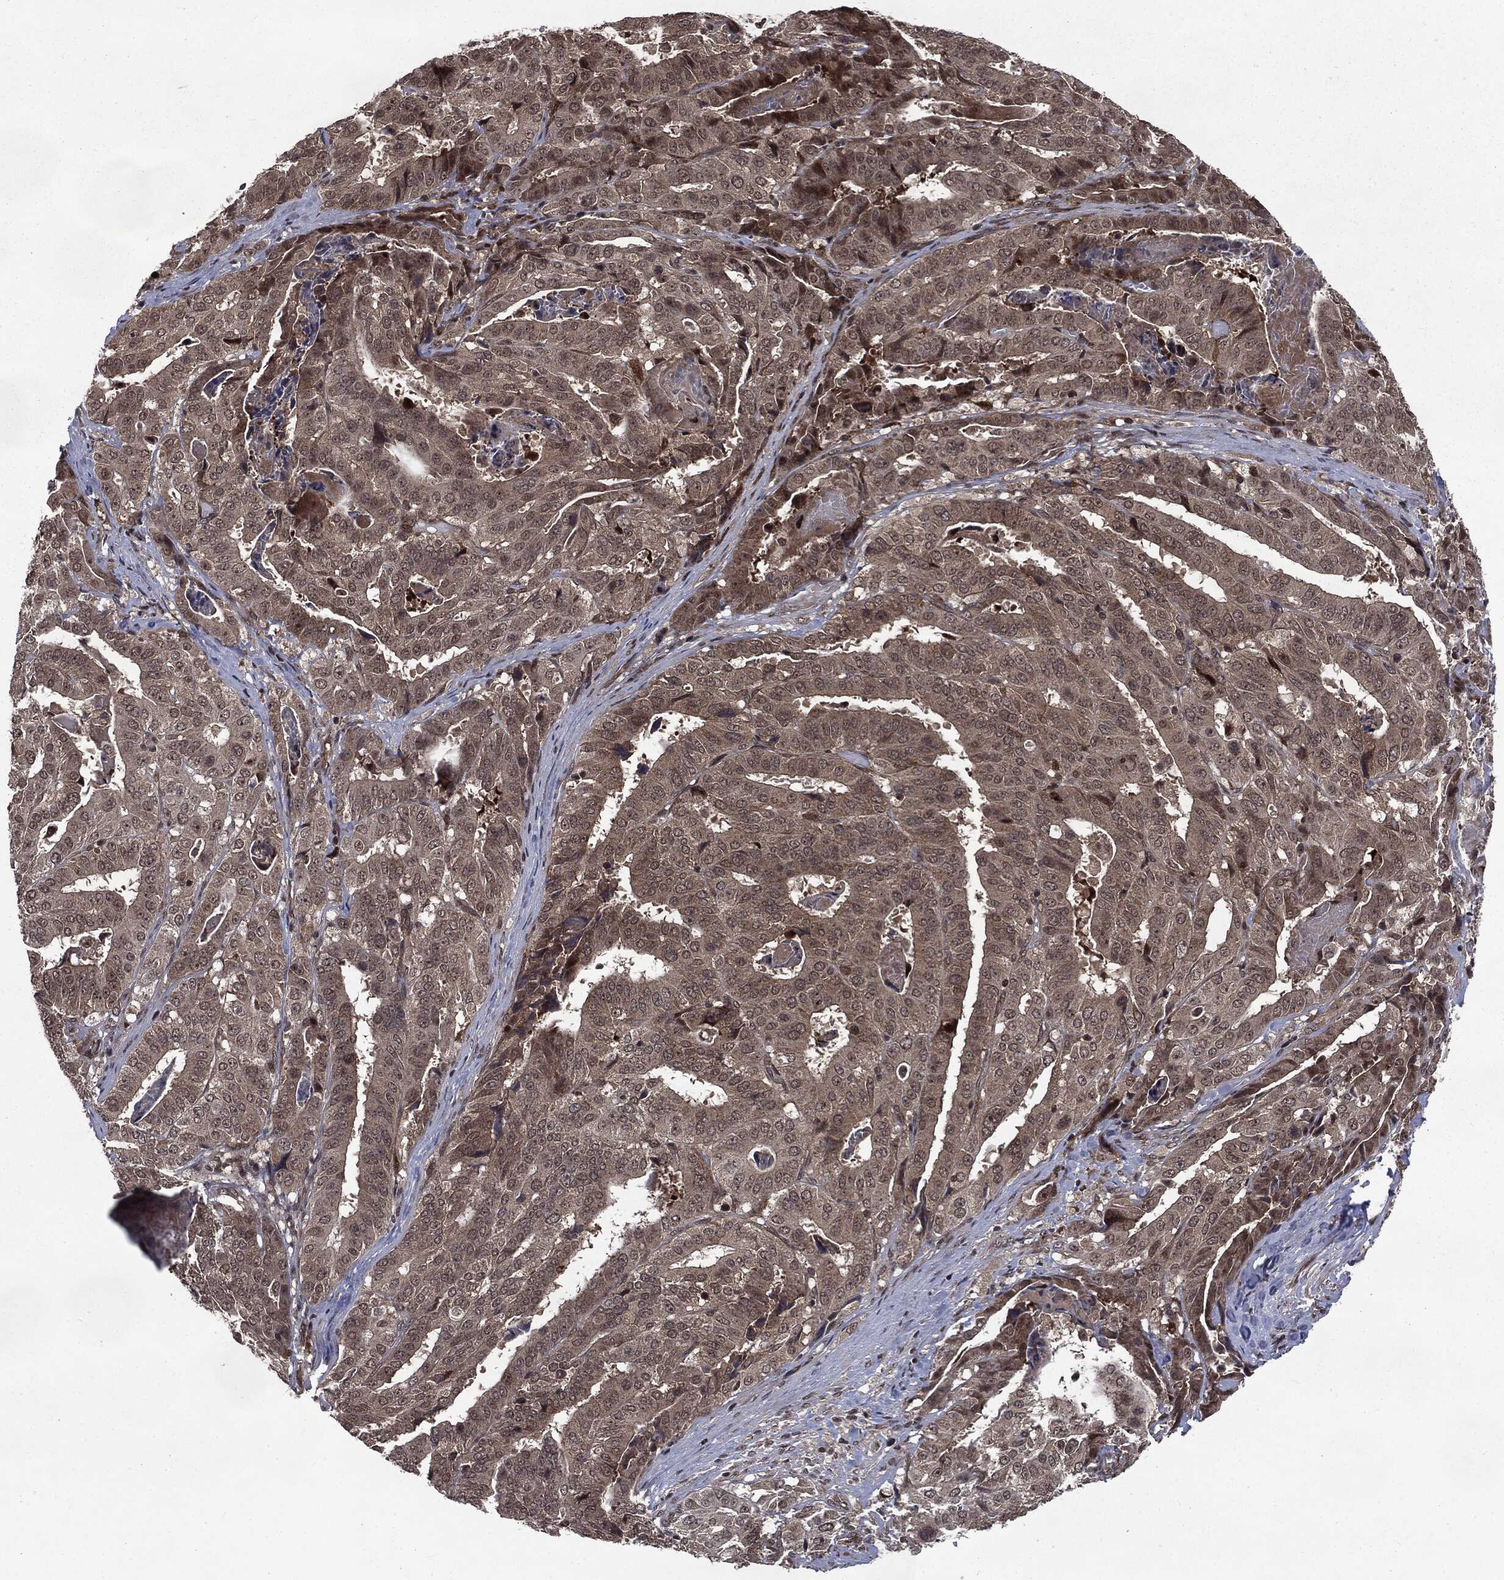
{"staining": {"intensity": "weak", "quantity": ">75%", "location": "cytoplasmic/membranous"}, "tissue": "stomach cancer", "cell_type": "Tumor cells", "image_type": "cancer", "snomed": [{"axis": "morphology", "description": "Adenocarcinoma, NOS"}, {"axis": "topography", "description": "Stomach"}], "caption": "Immunohistochemical staining of human adenocarcinoma (stomach) shows weak cytoplasmic/membranous protein positivity in approximately >75% of tumor cells.", "gene": "STAU2", "patient": {"sex": "male", "age": 48}}